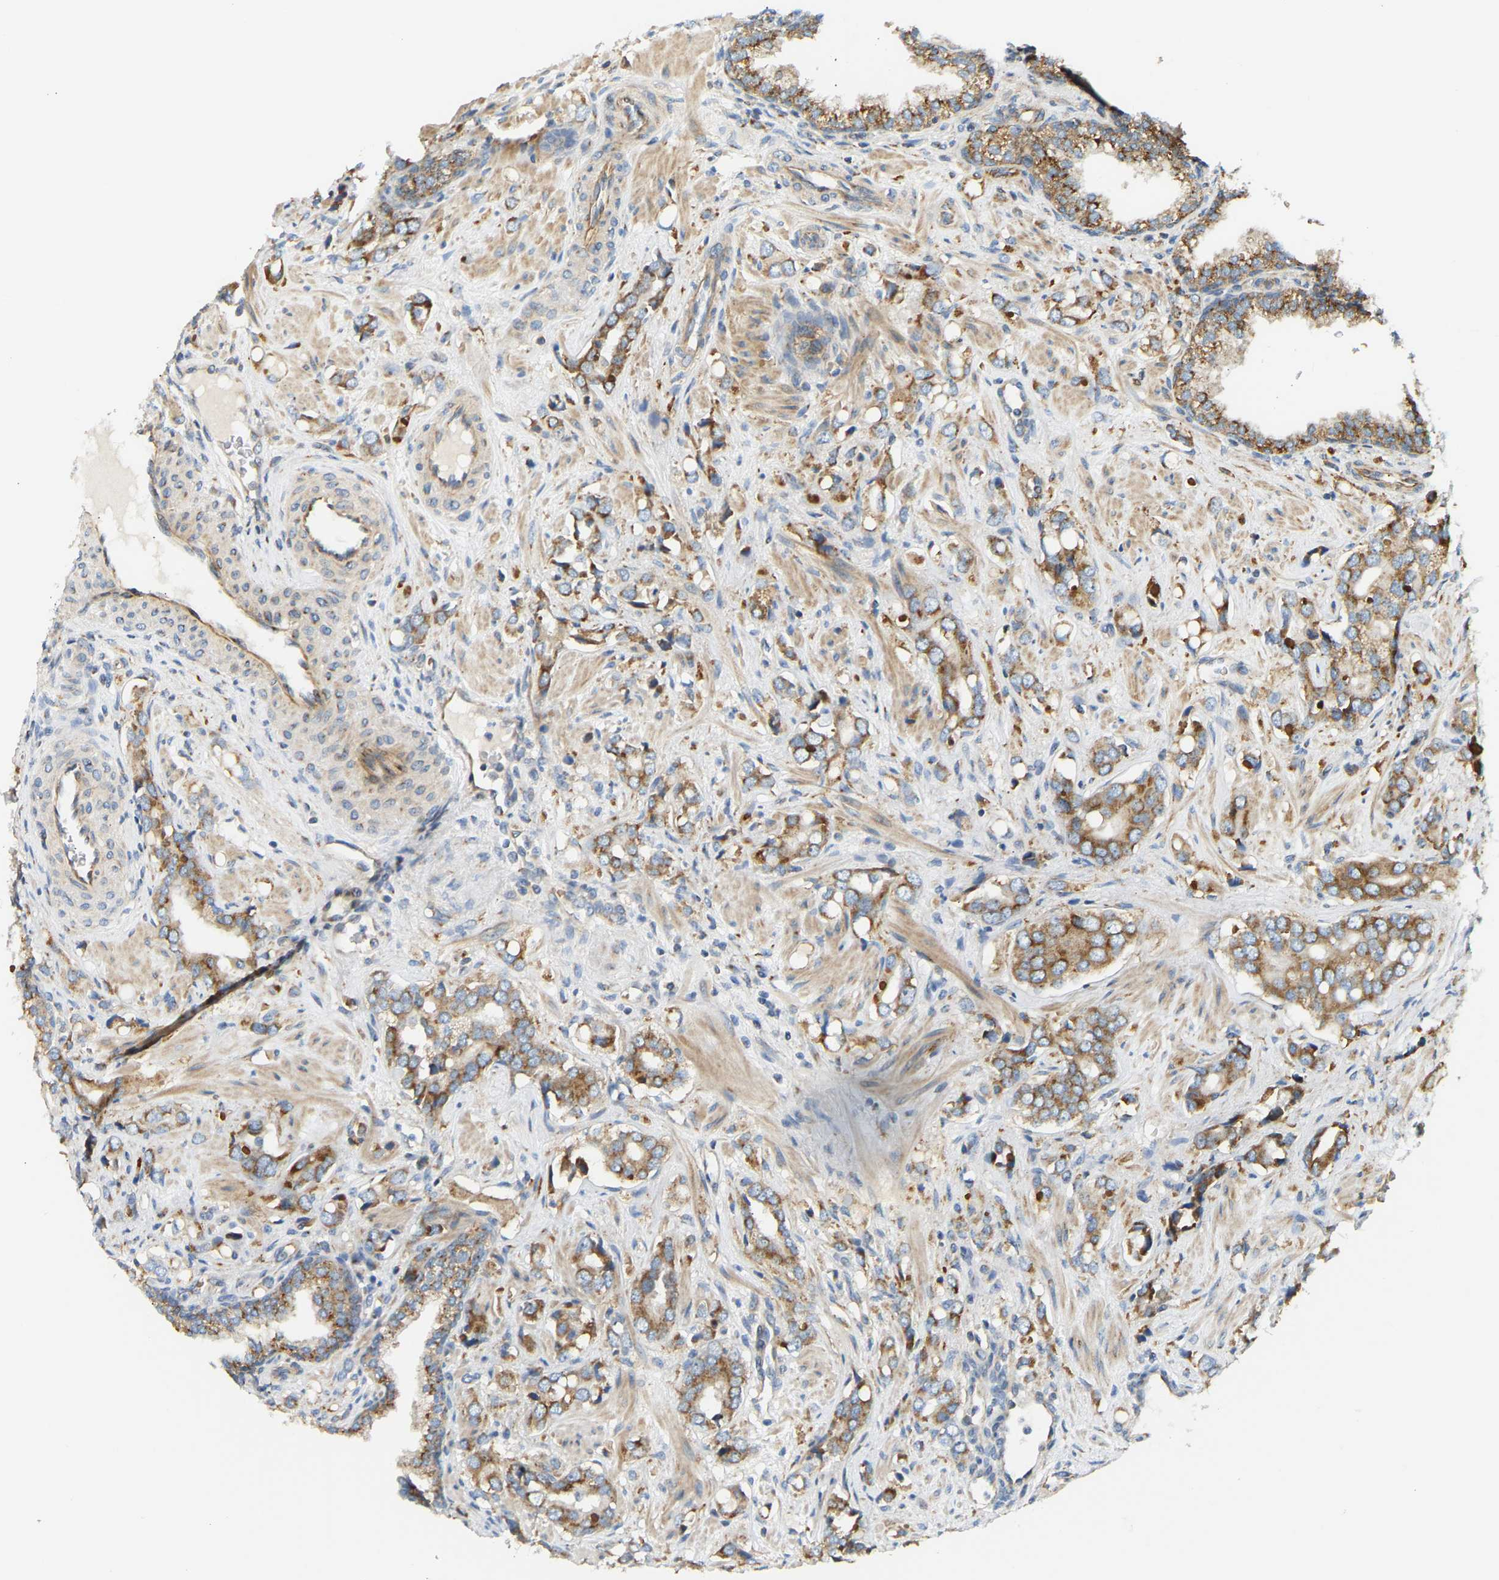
{"staining": {"intensity": "moderate", "quantity": ">75%", "location": "cytoplasmic/membranous"}, "tissue": "prostate cancer", "cell_type": "Tumor cells", "image_type": "cancer", "snomed": [{"axis": "morphology", "description": "Adenocarcinoma, High grade"}, {"axis": "topography", "description": "Prostate"}], "caption": "DAB (3,3'-diaminobenzidine) immunohistochemical staining of human adenocarcinoma (high-grade) (prostate) exhibits moderate cytoplasmic/membranous protein staining in approximately >75% of tumor cells.", "gene": "YIPF2", "patient": {"sex": "male", "age": 52}}